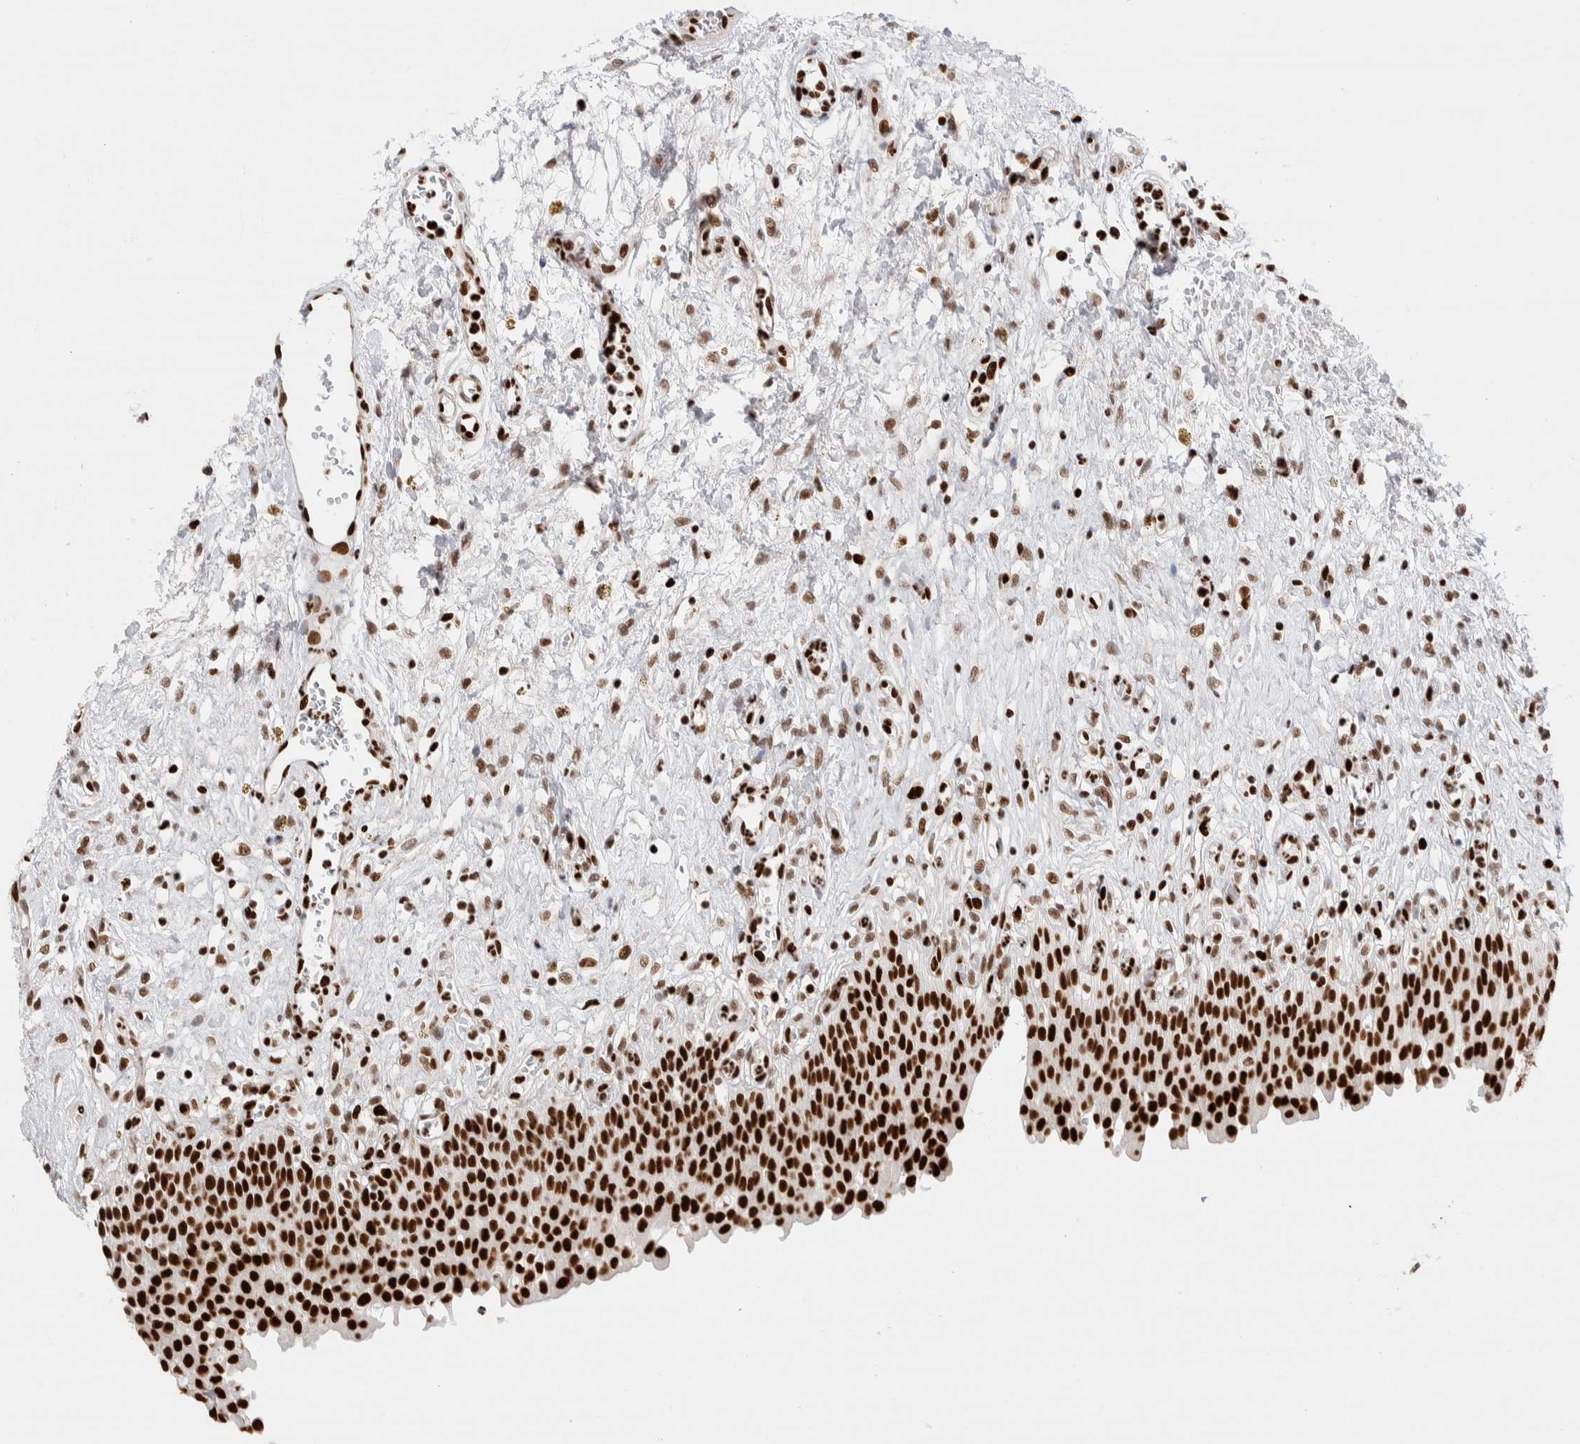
{"staining": {"intensity": "strong", "quantity": ">75%", "location": "nuclear"}, "tissue": "urinary bladder", "cell_type": "Urothelial cells", "image_type": "normal", "snomed": [{"axis": "morphology", "description": "Urothelial carcinoma, High grade"}, {"axis": "topography", "description": "Urinary bladder"}], "caption": "This is a photomicrograph of immunohistochemistry staining of normal urinary bladder, which shows strong positivity in the nuclear of urothelial cells.", "gene": "C17orf49", "patient": {"sex": "male", "age": 46}}